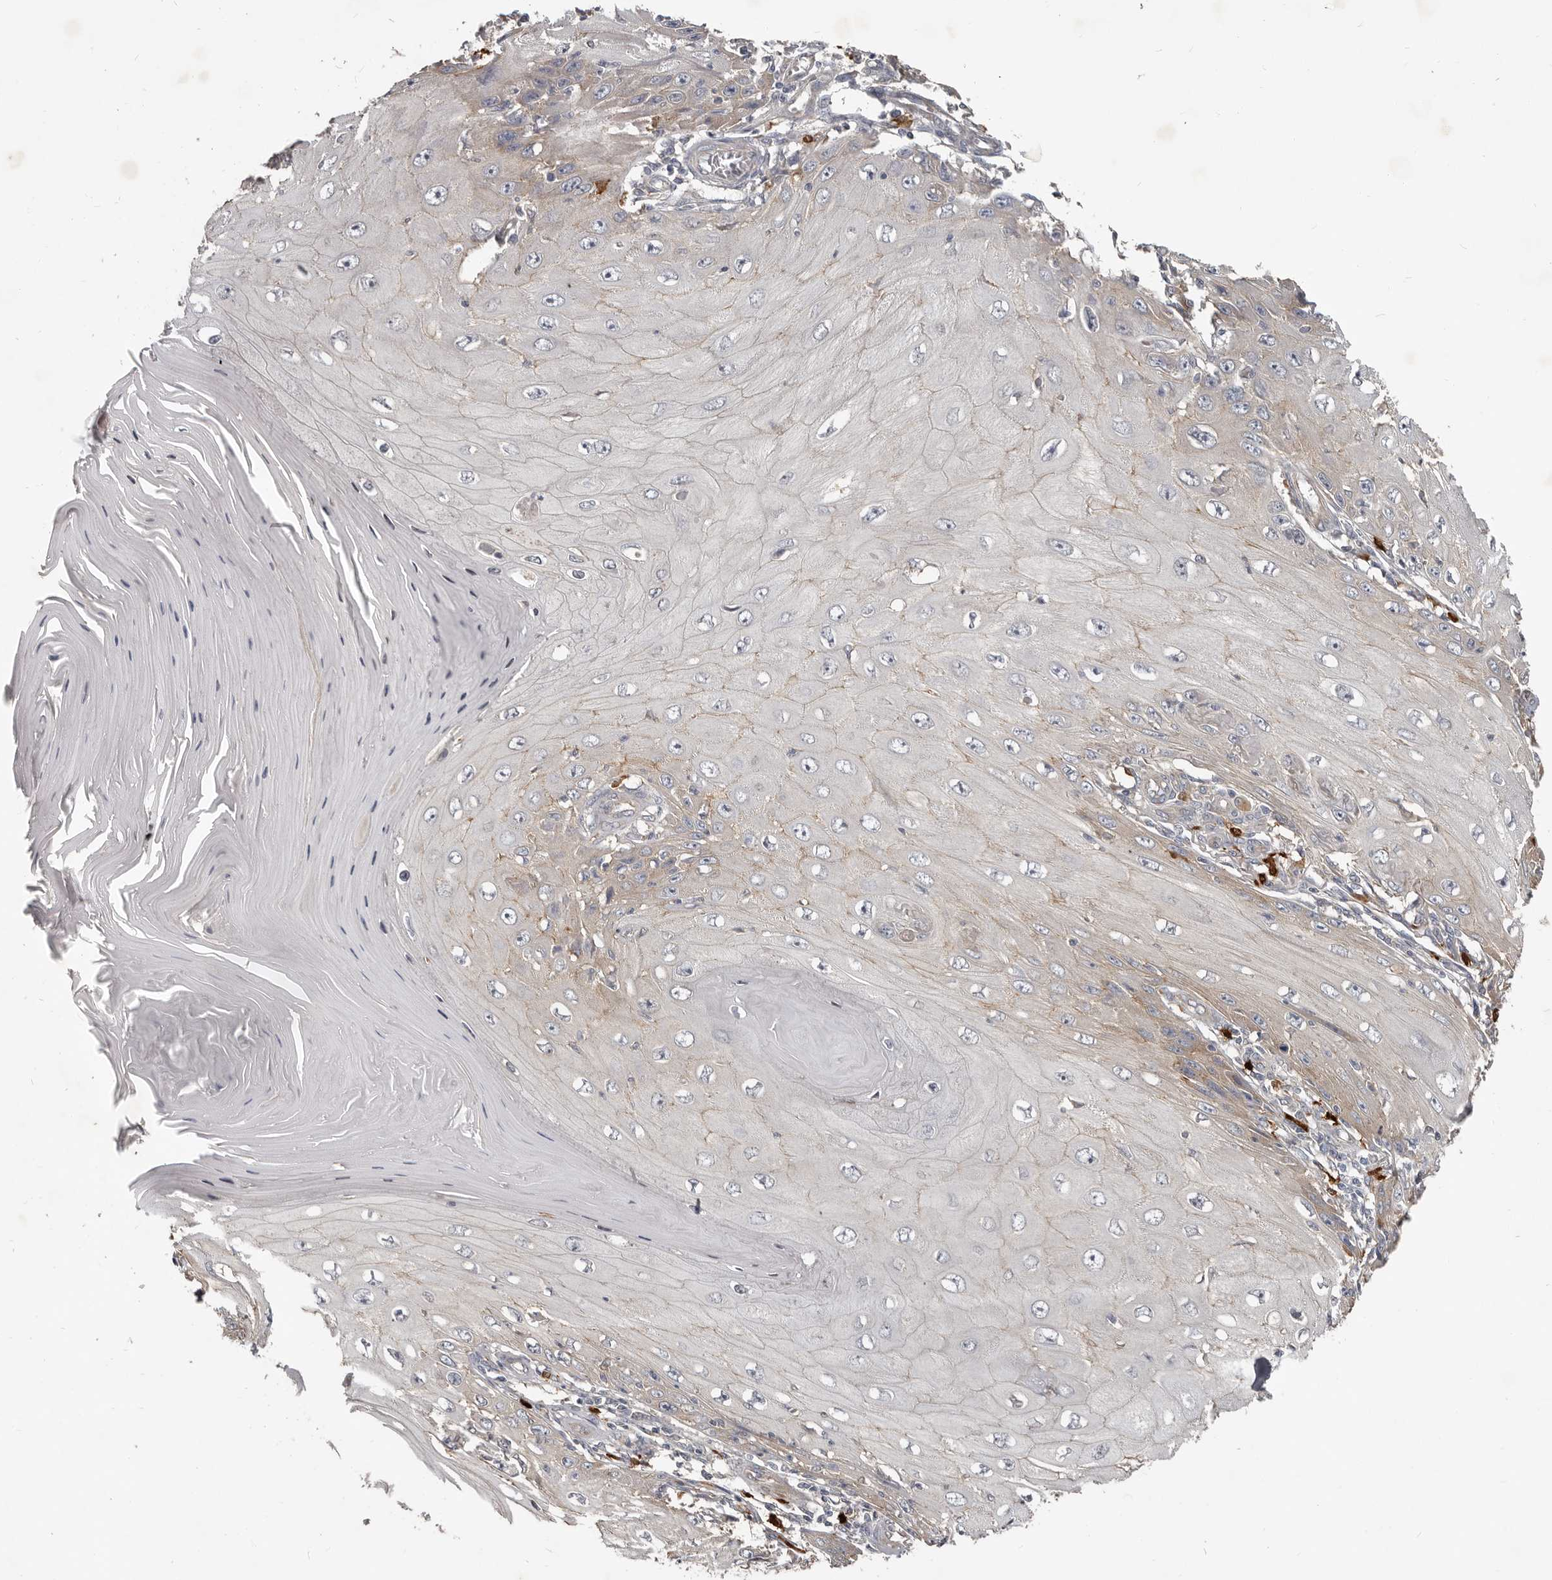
{"staining": {"intensity": "weak", "quantity": "25%-75%", "location": "cytoplasmic/membranous"}, "tissue": "skin cancer", "cell_type": "Tumor cells", "image_type": "cancer", "snomed": [{"axis": "morphology", "description": "Squamous cell carcinoma, NOS"}, {"axis": "topography", "description": "Skin"}], "caption": "The image exhibits staining of skin cancer (squamous cell carcinoma), revealing weak cytoplasmic/membranous protein expression (brown color) within tumor cells. The protein is shown in brown color, while the nuclei are stained blue.", "gene": "AKNAD1", "patient": {"sex": "female", "age": 73}}